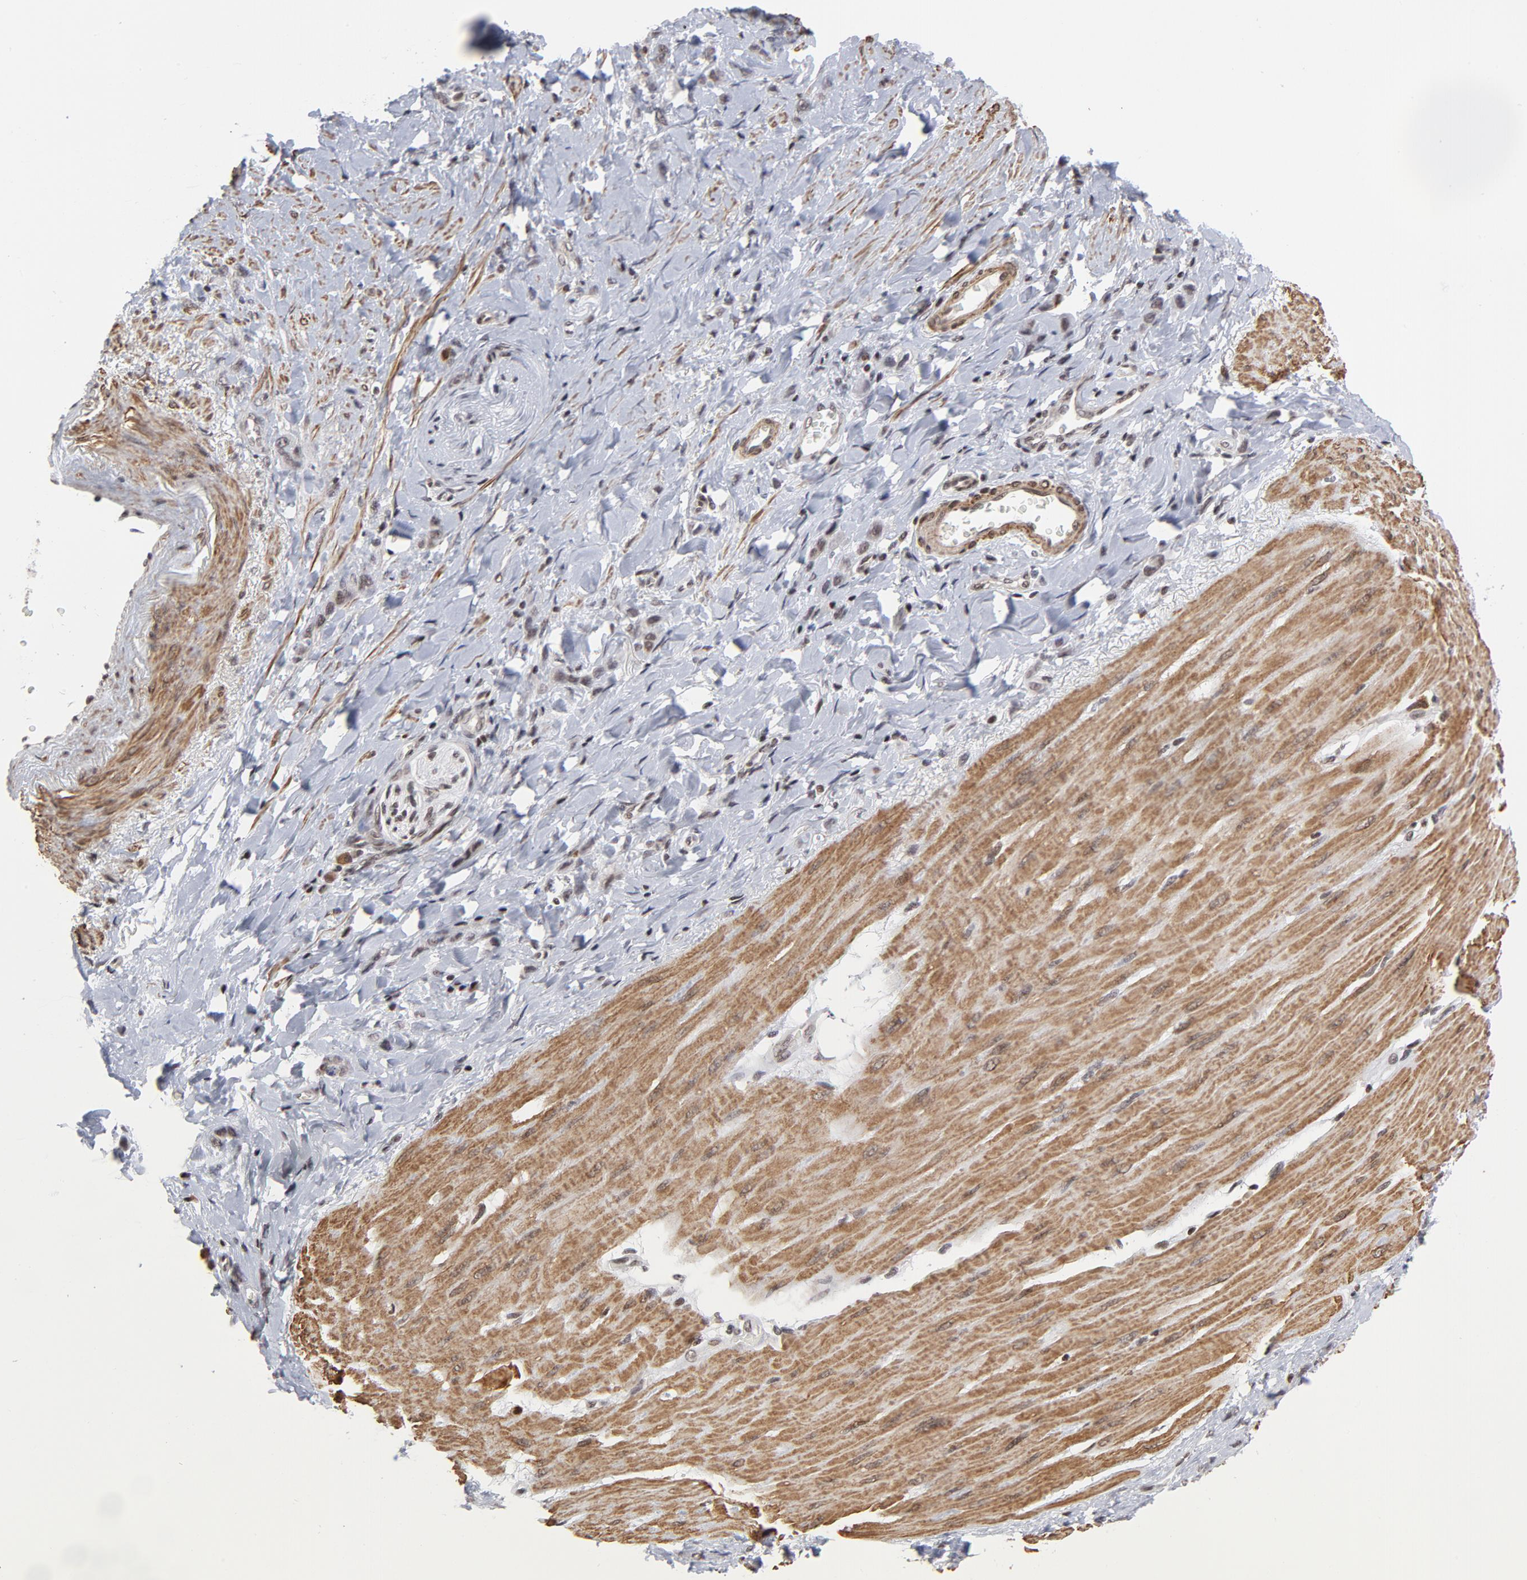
{"staining": {"intensity": "moderate", "quantity": ">75%", "location": "nuclear"}, "tissue": "stomach cancer", "cell_type": "Tumor cells", "image_type": "cancer", "snomed": [{"axis": "morphology", "description": "Normal tissue, NOS"}, {"axis": "morphology", "description": "Adenocarcinoma, NOS"}, {"axis": "topography", "description": "Stomach"}], "caption": "High-power microscopy captured an immunohistochemistry (IHC) micrograph of stomach adenocarcinoma, revealing moderate nuclear positivity in approximately >75% of tumor cells. (brown staining indicates protein expression, while blue staining denotes nuclei).", "gene": "CTCF", "patient": {"sex": "male", "age": 82}}